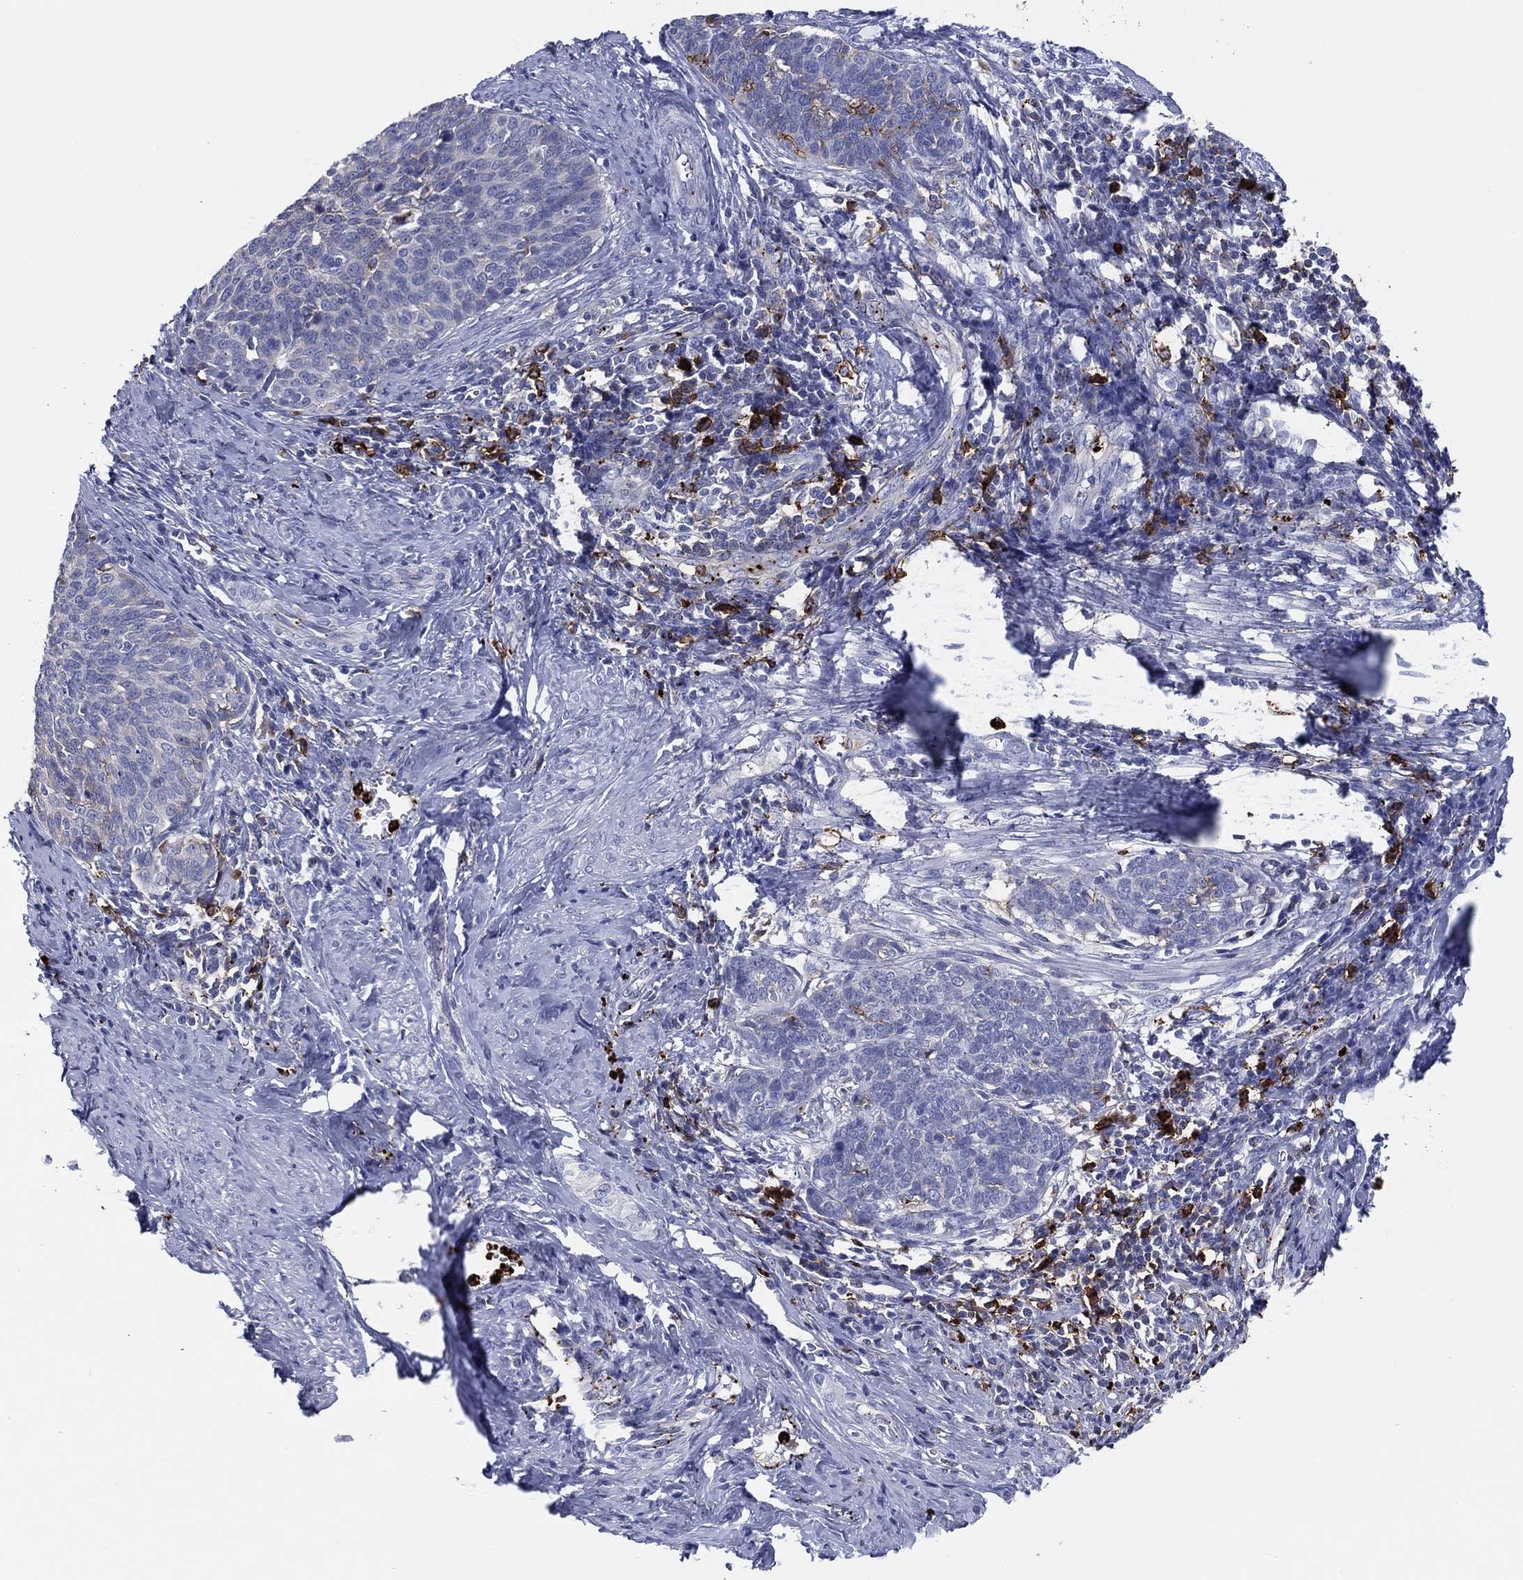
{"staining": {"intensity": "negative", "quantity": "none", "location": "none"}, "tissue": "cervical cancer", "cell_type": "Tumor cells", "image_type": "cancer", "snomed": [{"axis": "morphology", "description": "Normal tissue, NOS"}, {"axis": "morphology", "description": "Squamous cell carcinoma, NOS"}, {"axis": "topography", "description": "Cervix"}], "caption": "Tumor cells show no significant staining in cervical cancer (squamous cell carcinoma).", "gene": "PLAC8", "patient": {"sex": "female", "age": 39}}